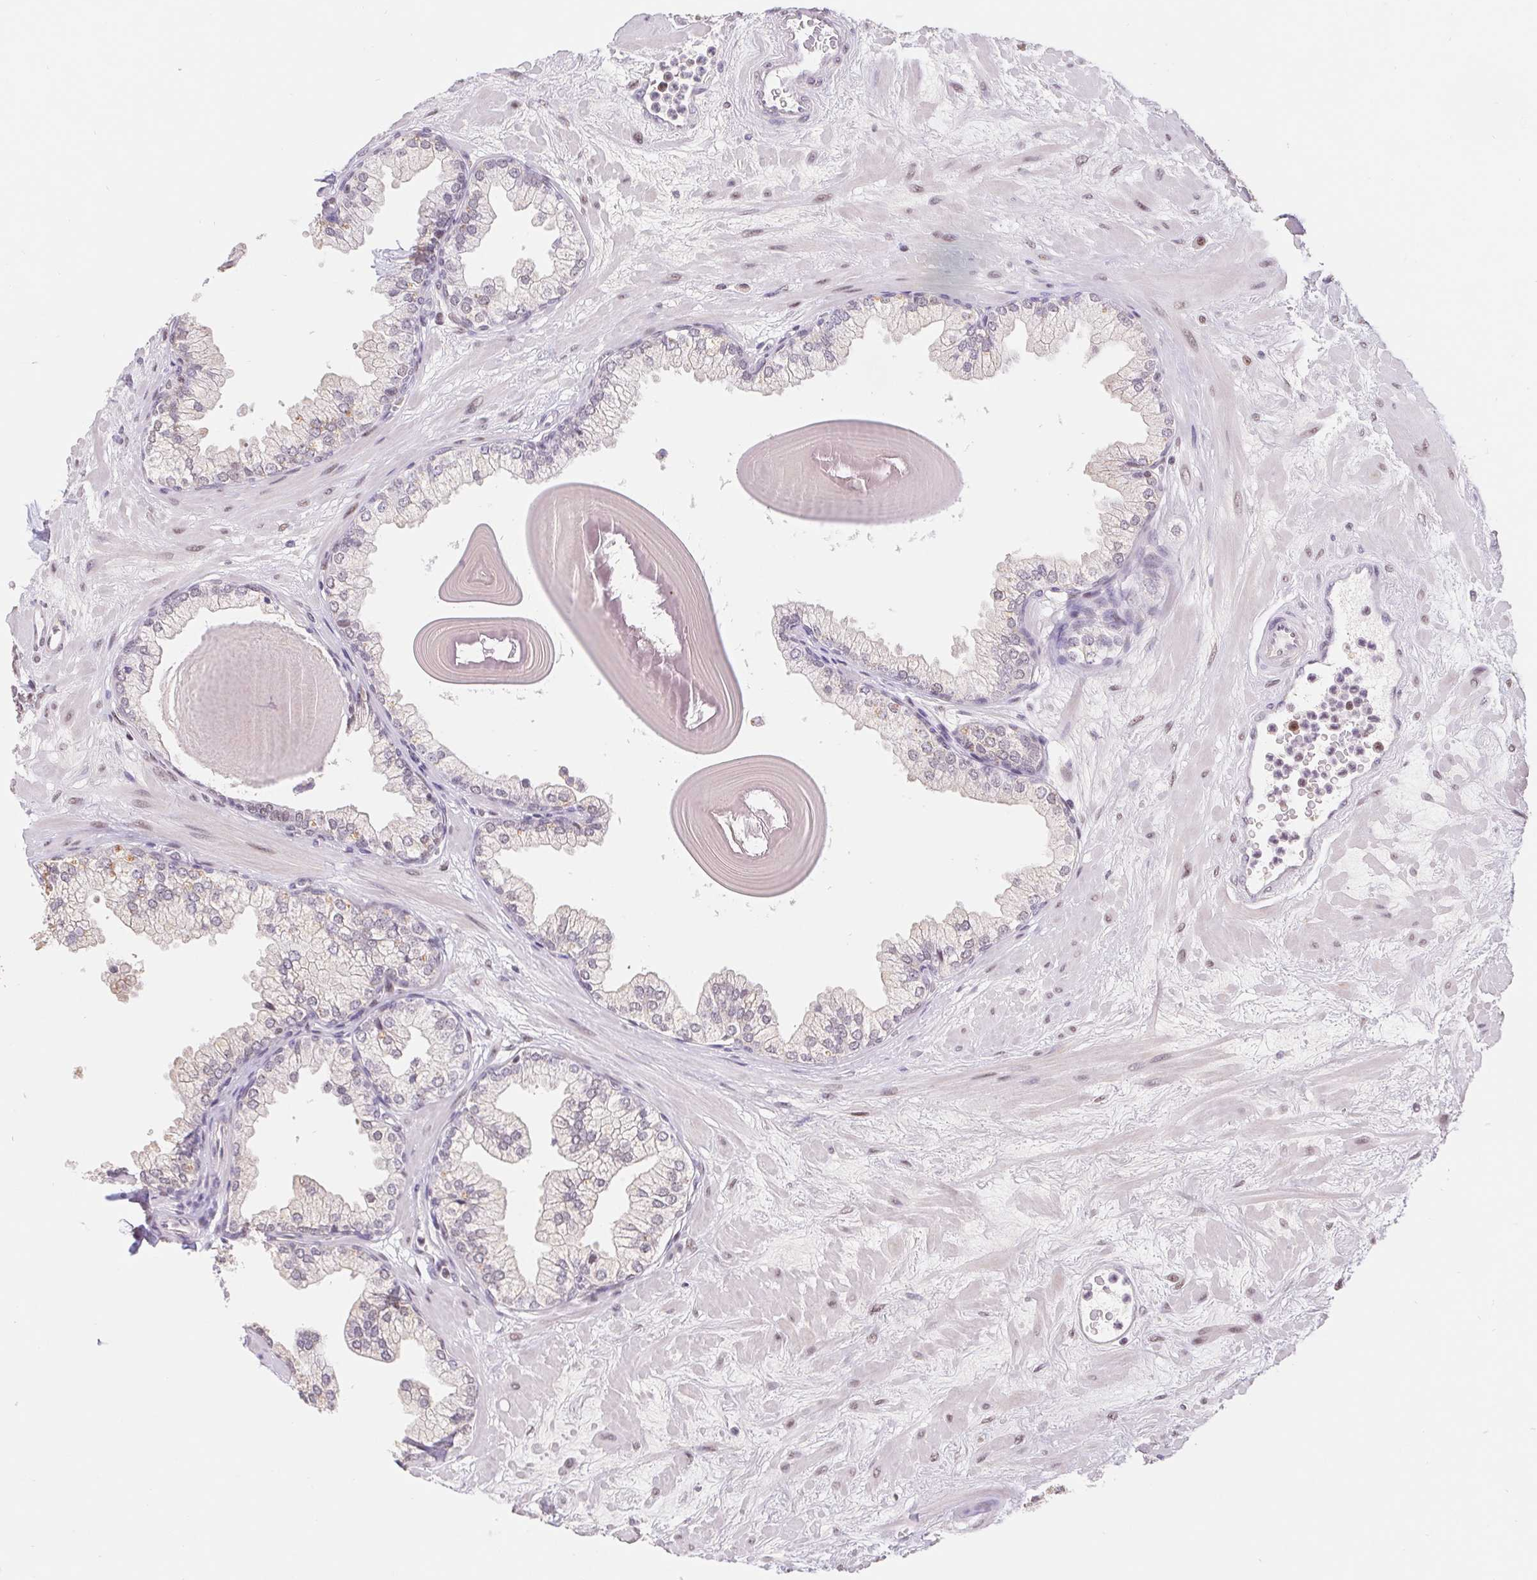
{"staining": {"intensity": "weak", "quantity": "25%-75%", "location": "nuclear"}, "tissue": "prostate", "cell_type": "Glandular cells", "image_type": "normal", "snomed": [{"axis": "morphology", "description": "Normal tissue, NOS"}, {"axis": "topography", "description": "Prostate"}, {"axis": "topography", "description": "Peripheral nerve tissue"}], "caption": "Glandular cells exhibit low levels of weak nuclear staining in approximately 25%-75% of cells in unremarkable human prostate. (Brightfield microscopy of DAB IHC at high magnification).", "gene": "TRERF1", "patient": {"sex": "male", "age": 61}}